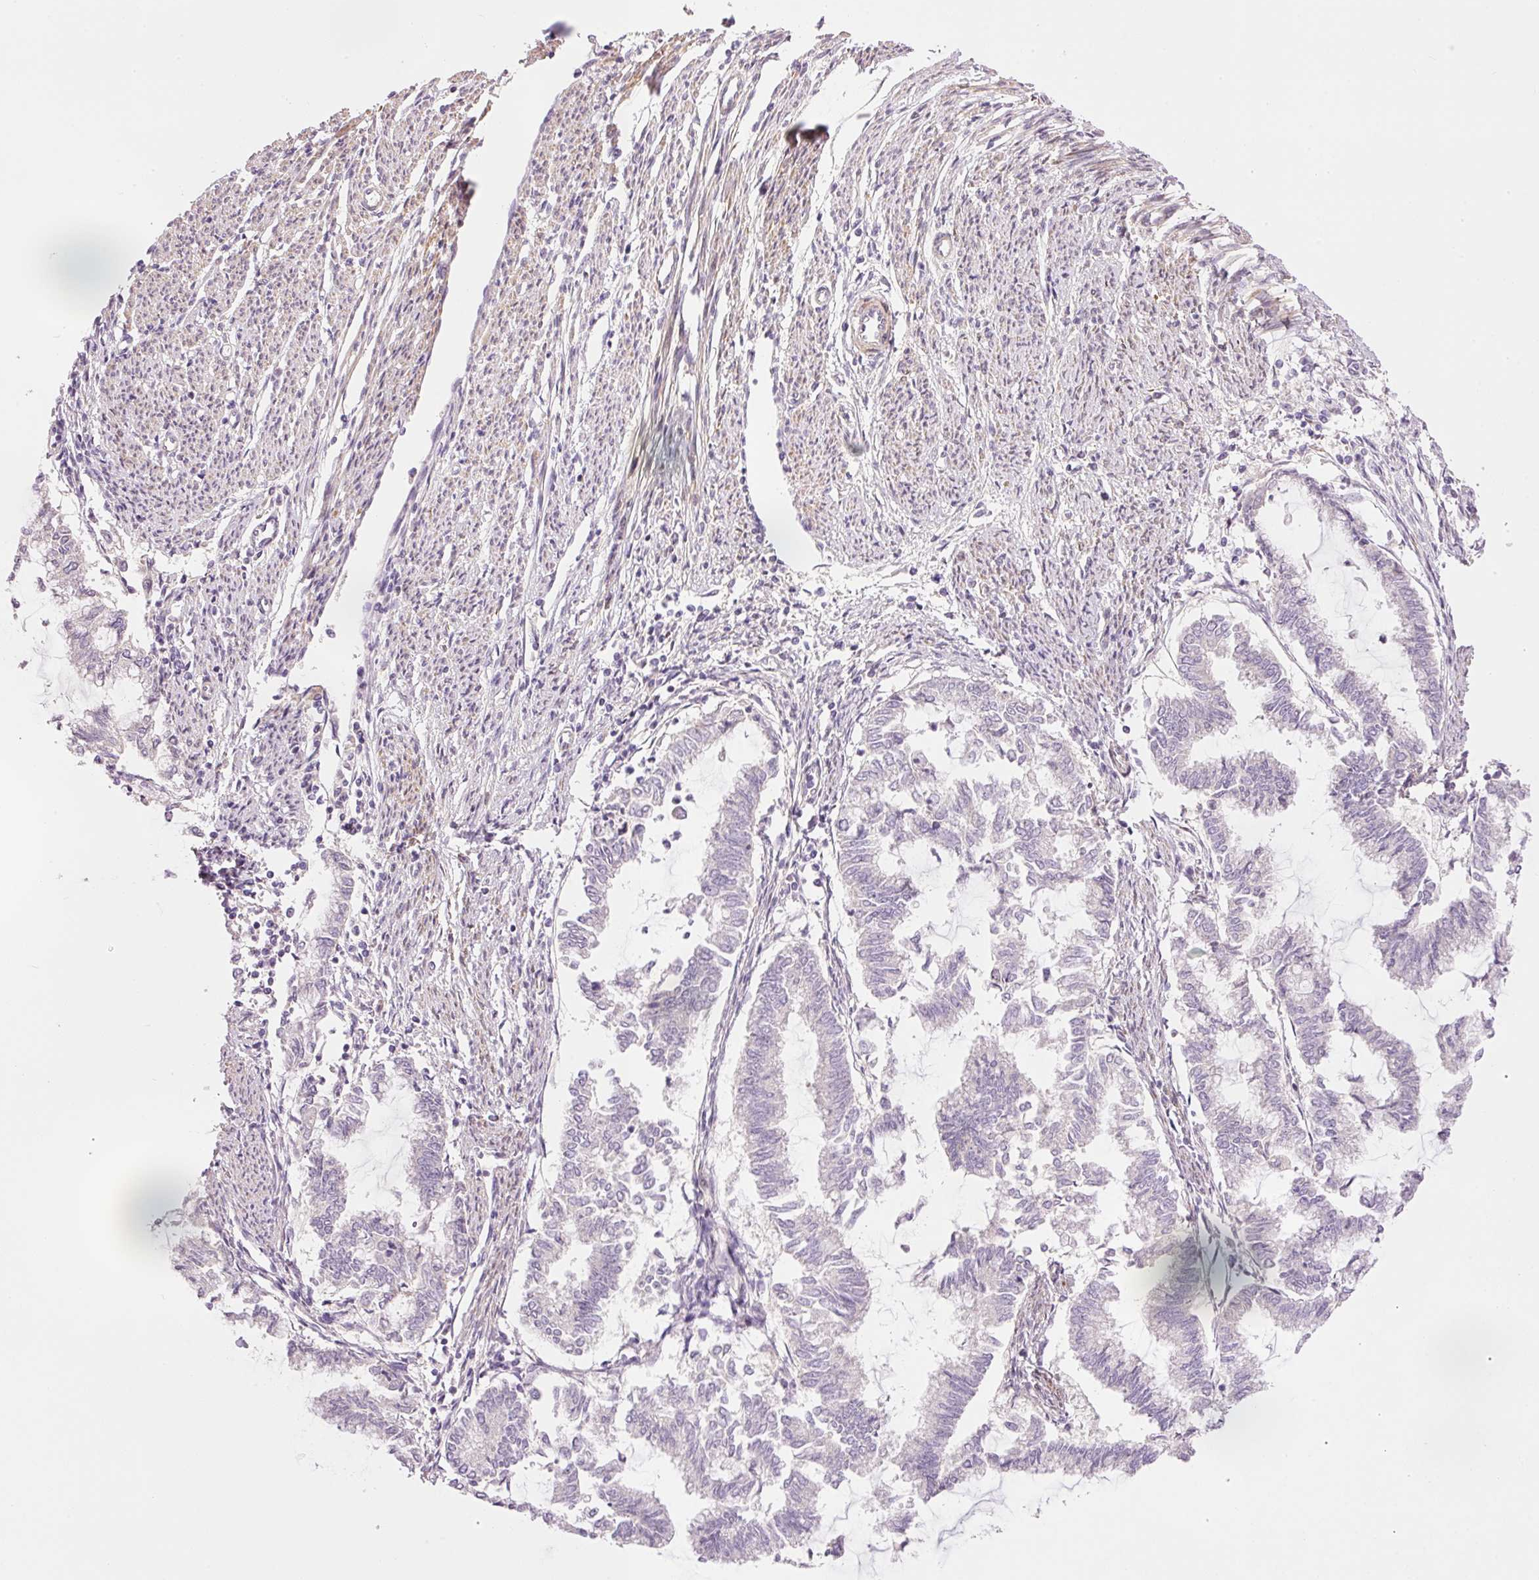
{"staining": {"intensity": "negative", "quantity": "none", "location": "none"}, "tissue": "endometrial cancer", "cell_type": "Tumor cells", "image_type": "cancer", "snomed": [{"axis": "morphology", "description": "Adenocarcinoma, NOS"}, {"axis": "topography", "description": "Endometrium"}], "caption": "Human endometrial cancer stained for a protein using immunohistochemistry reveals no staining in tumor cells.", "gene": "SLC29A3", "patient": {"sex": "female", "age": 79}}